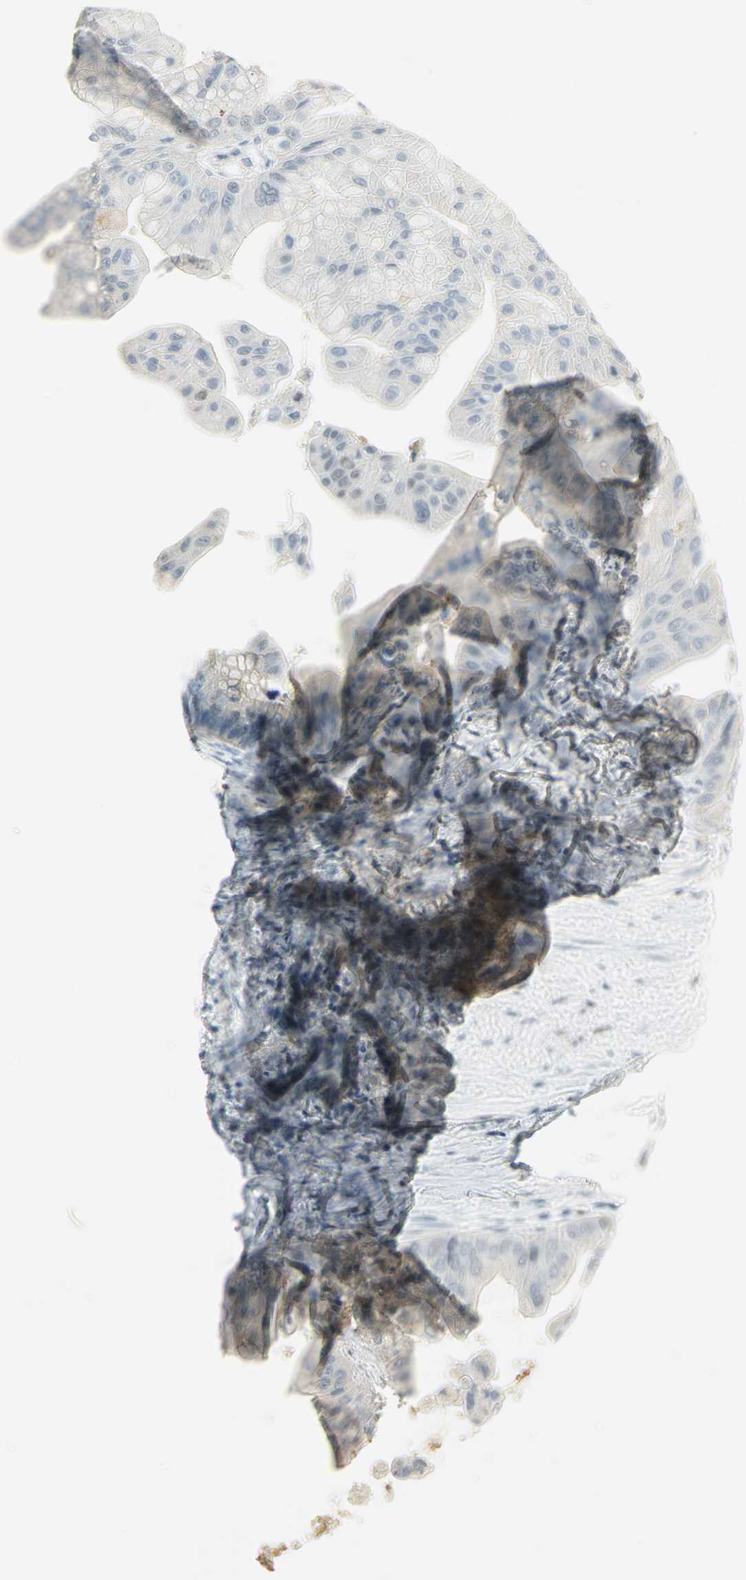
{"staining": {"intensity": "negative", "quantity": "none", "location": "none"}, "tissue": "pancreatic cancer", "cell_type": "Tumor cells", "image_type": "cancer", "snomed": [{"axis": "morphology", "description": "Adenocarcinoma, NOS"}, {"axis": "topography", "description": "Pancreas"}], "caption": "Tumor cells show no significant protein staining in pancreatic adenocarcinoma. Nuclei are stained in blue.", "gene": "BCL6", "patient": {"sex": "female", "age": 75}}